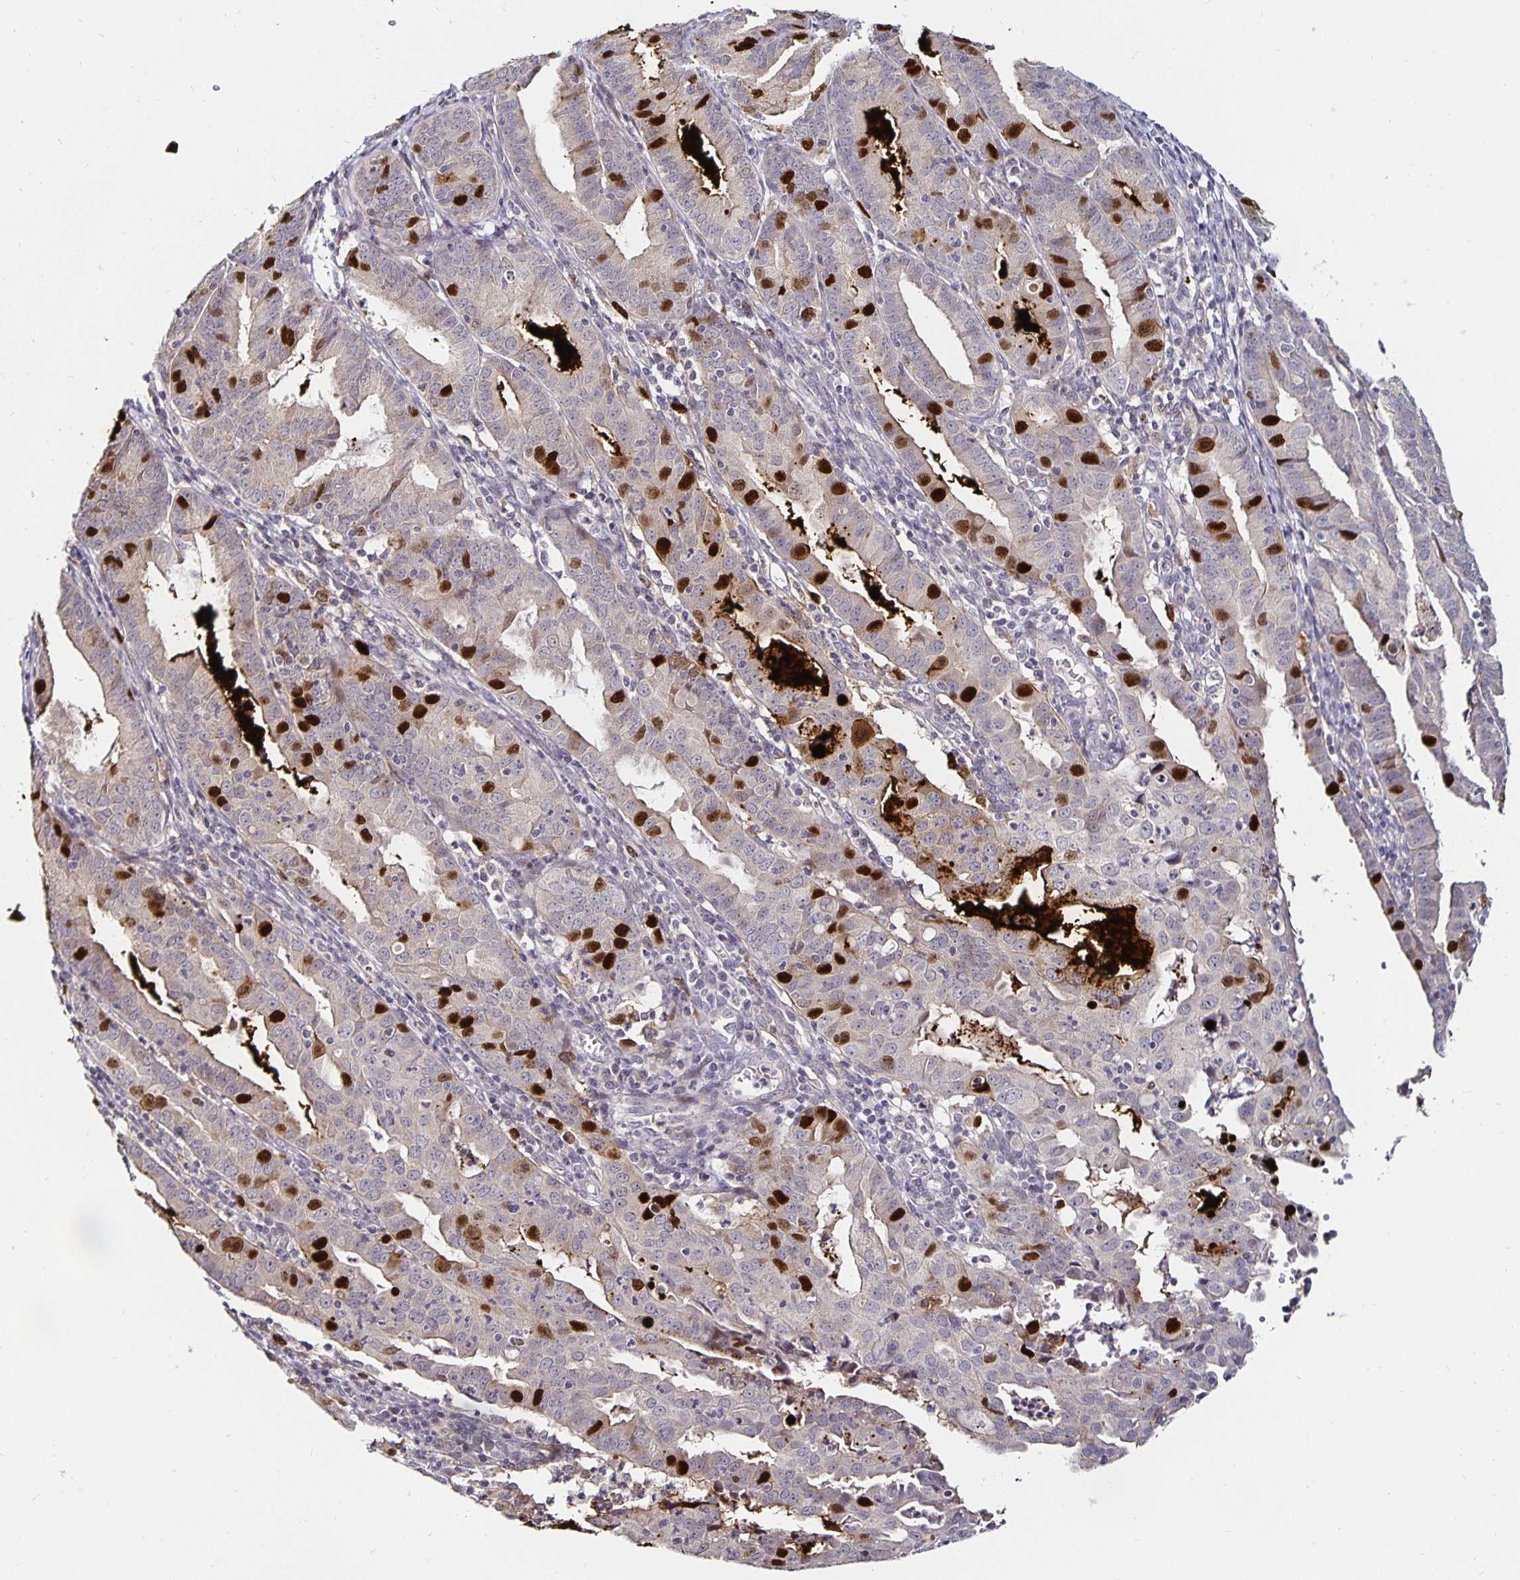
{"staining": {"intensity": "strong", "quantity": "<25%", "location": "nuclear"}, "tissue": "endometrial cancer", "cell_type": "Tumor cells", "image_type": "cancer", "snomed": [{"axis": "morphology", "description": "Adenocarcinoma, NOS"}, {"axis": "topography", "description": "Endometrium"}], "caption": "Brown immunohistochemical staining in endometrial cancer shows strong nuclear positivity in approximately <25% of tumor cells.", "gene": "ANLN", "patient": {"sex": "female", "age": 60}}